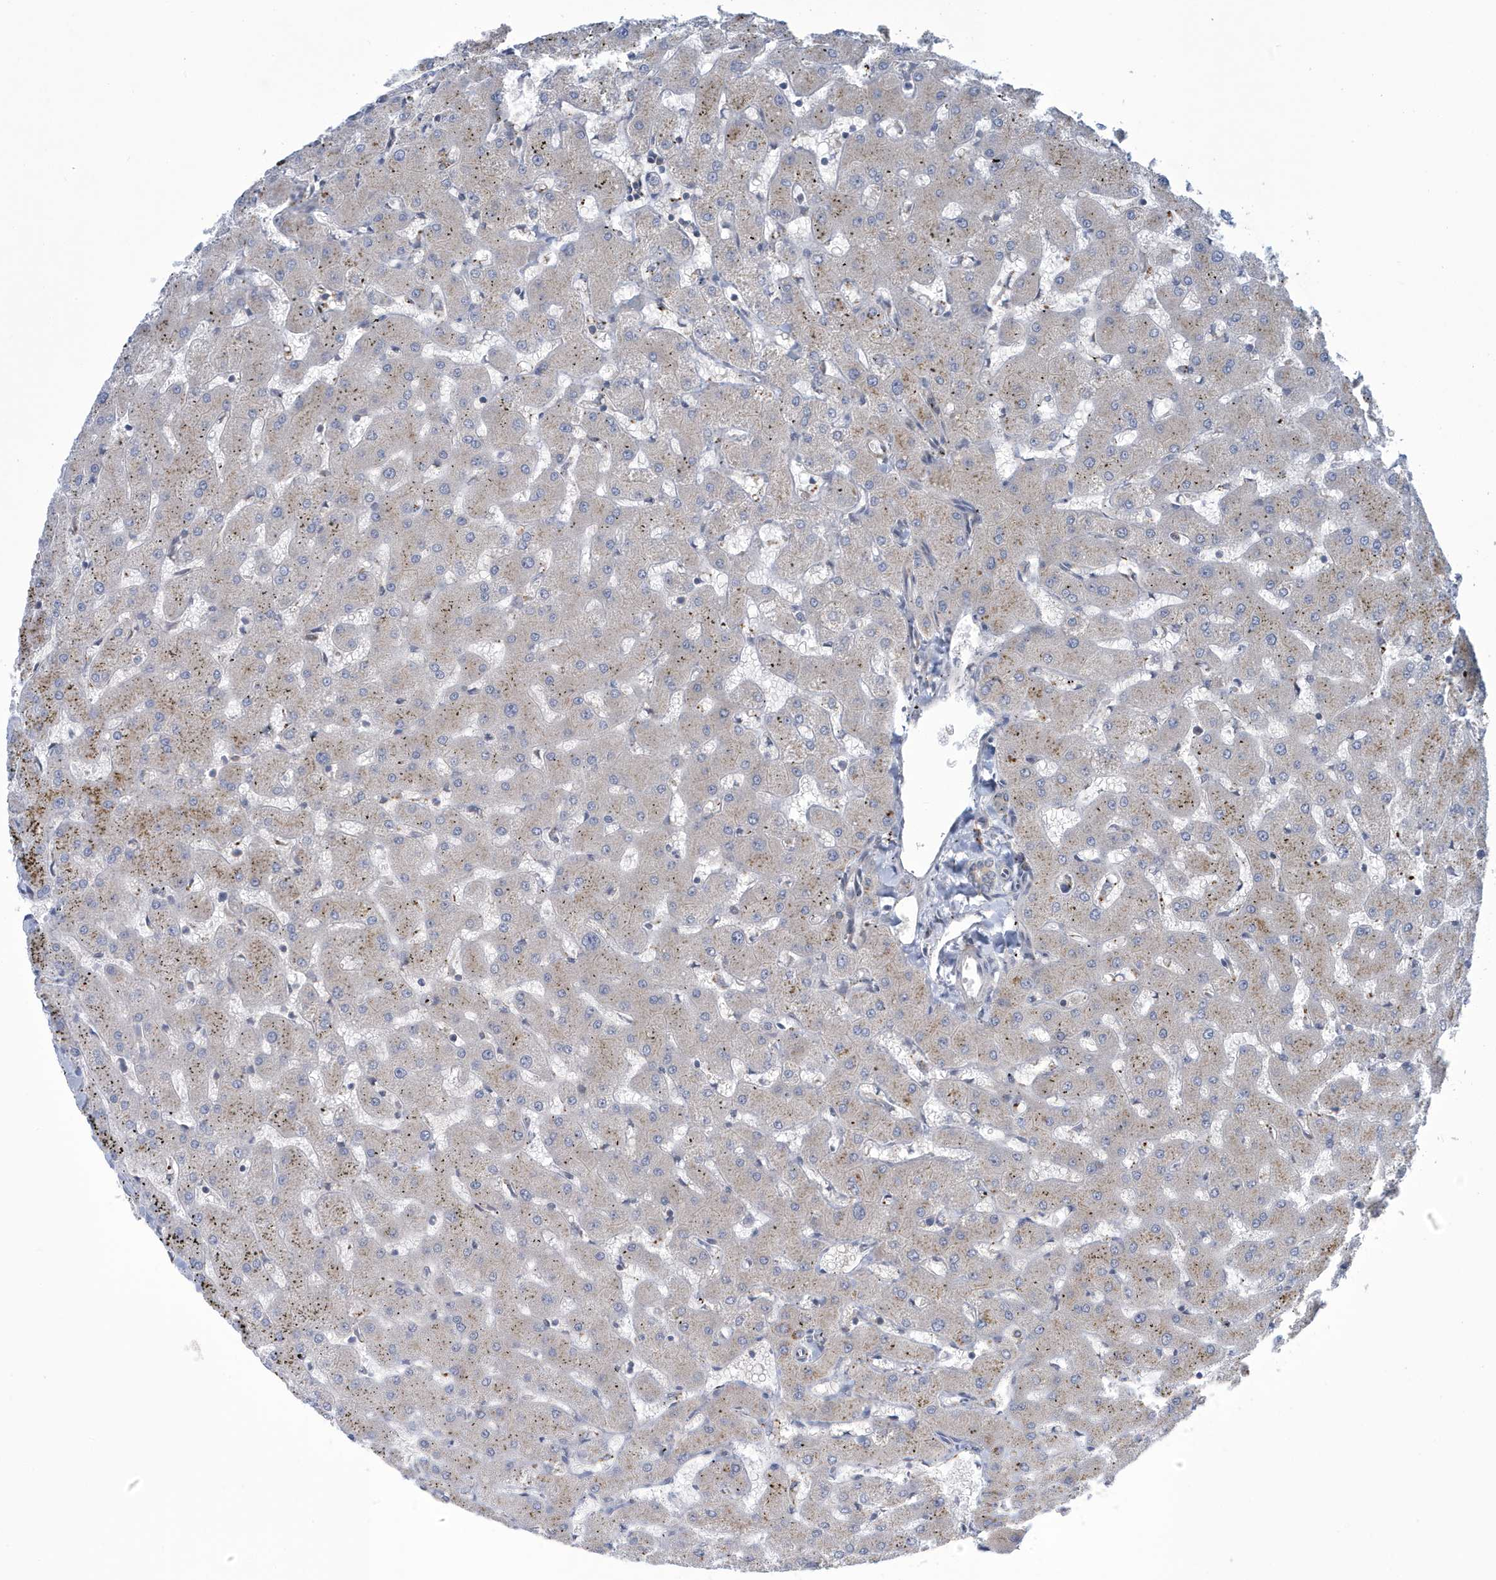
{"staining": {"intensity": "negative", "quantity": "none", "location": "none"}, "tissue": "liver", "cell_type": "Cholangiocytes", "image_type": "normal", "snomed": [{"axis": "morphology", "description": "Normal tissue, NOS"}, {"axis": "topography", "description": "Liver"}], "caption": "High magnification brightfield microscopy of unremarkable liver stained with DAB (3,3'-diaminobenzidine) (brown) and counterstained with hematoxylin (blue): cholangiocytes show no significant expression.", "gene": "NCOA7", "patient": {"sex": "female", "age": 63}}